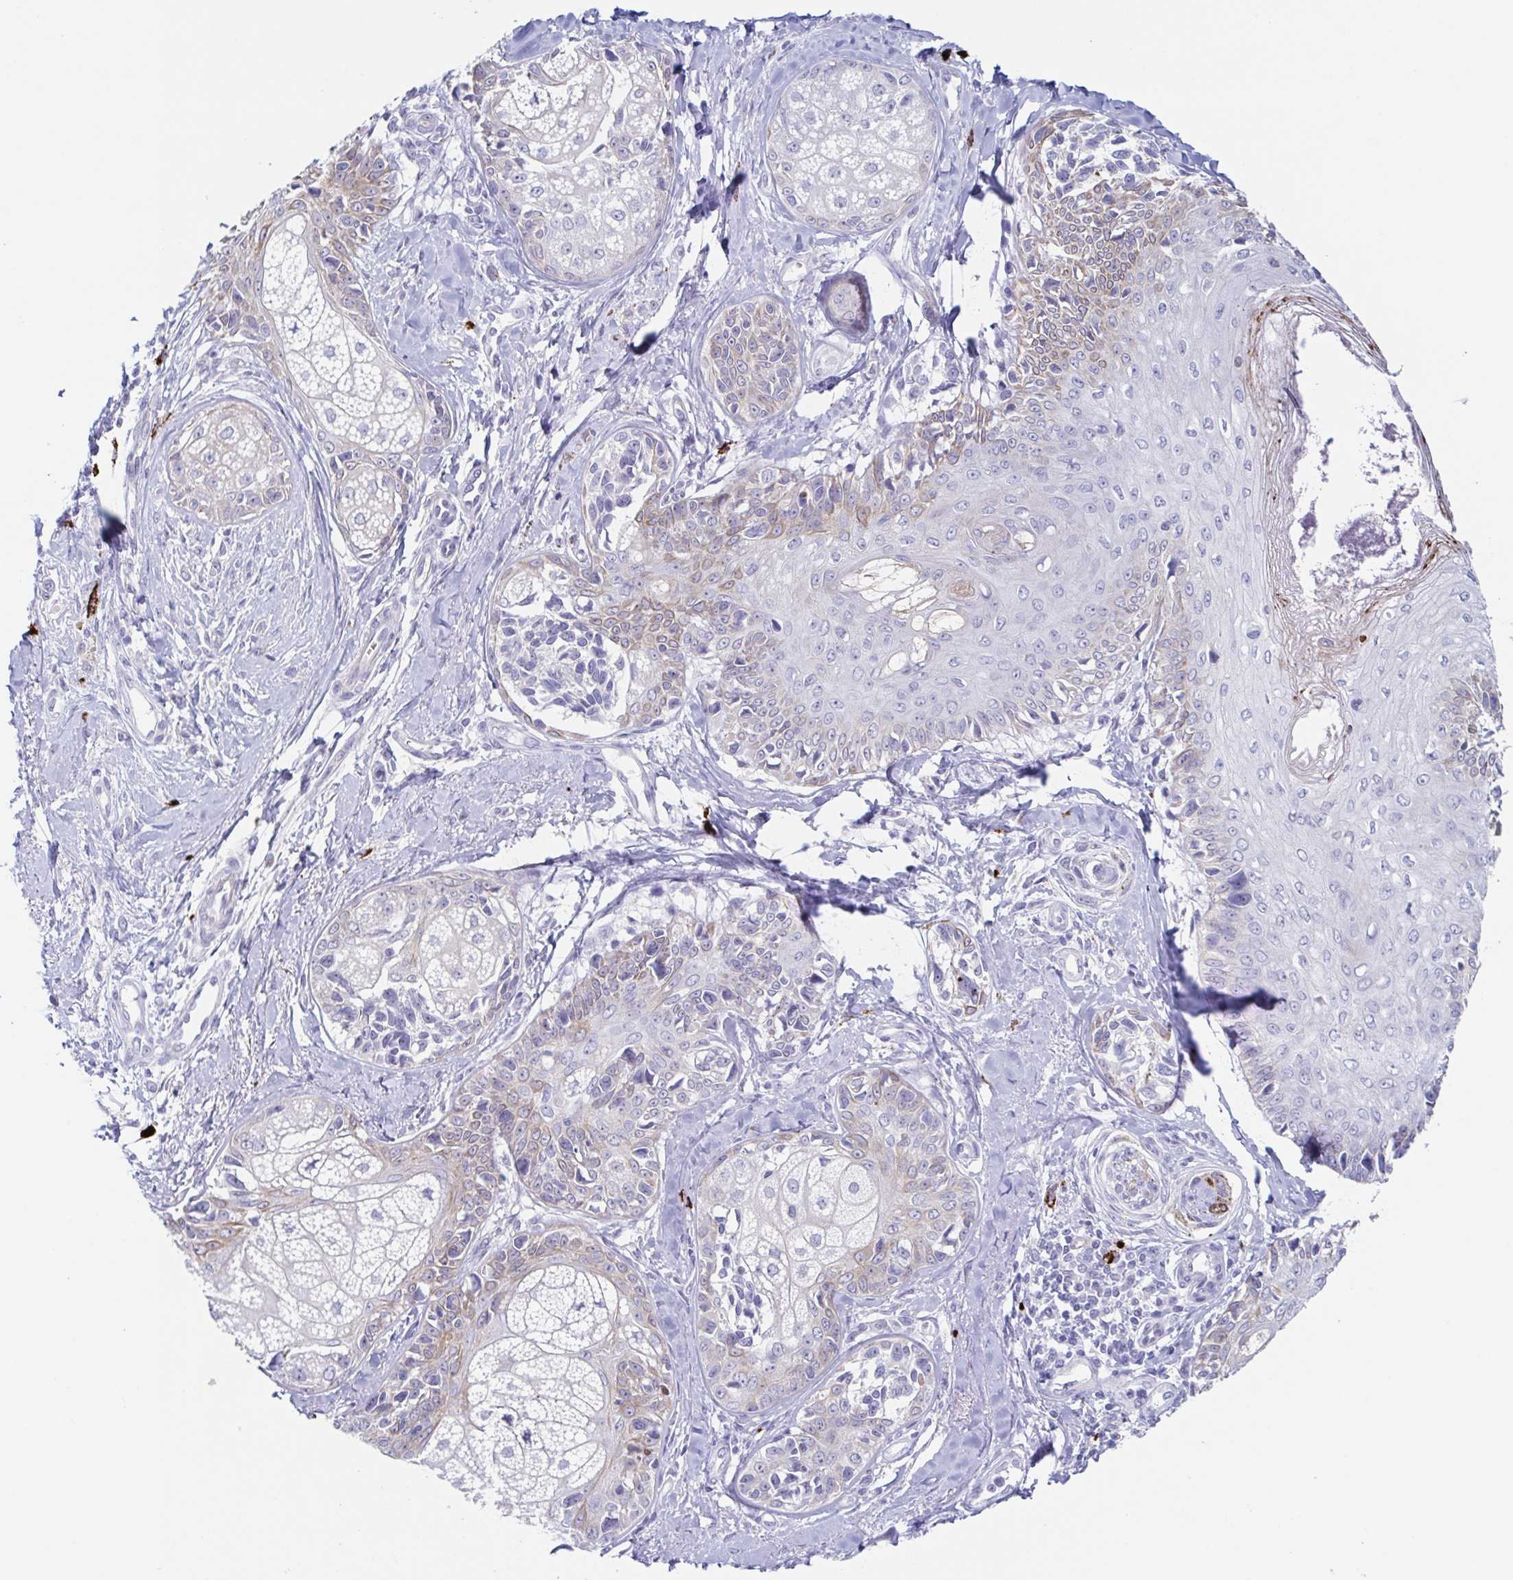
{"staining": {"intensity": "weak", "quantity": "<25%", "location": "cytoplasmic/membranous"}, "tissue": "melanoma", "cell_type": "Tumor cells", "image_type": "cancer", "snomed": [{"axis": "morphology", "description": "Malignant melanoma, NOS"}, {"axis": "topography", "description": "Skin"}], "caption": "A photomicrograph of malignant melanoma stained for a protein displays no brown staining in tumor cells.", "gene": "HTR2A", "patient": {"sex": "female", "age": 86}}